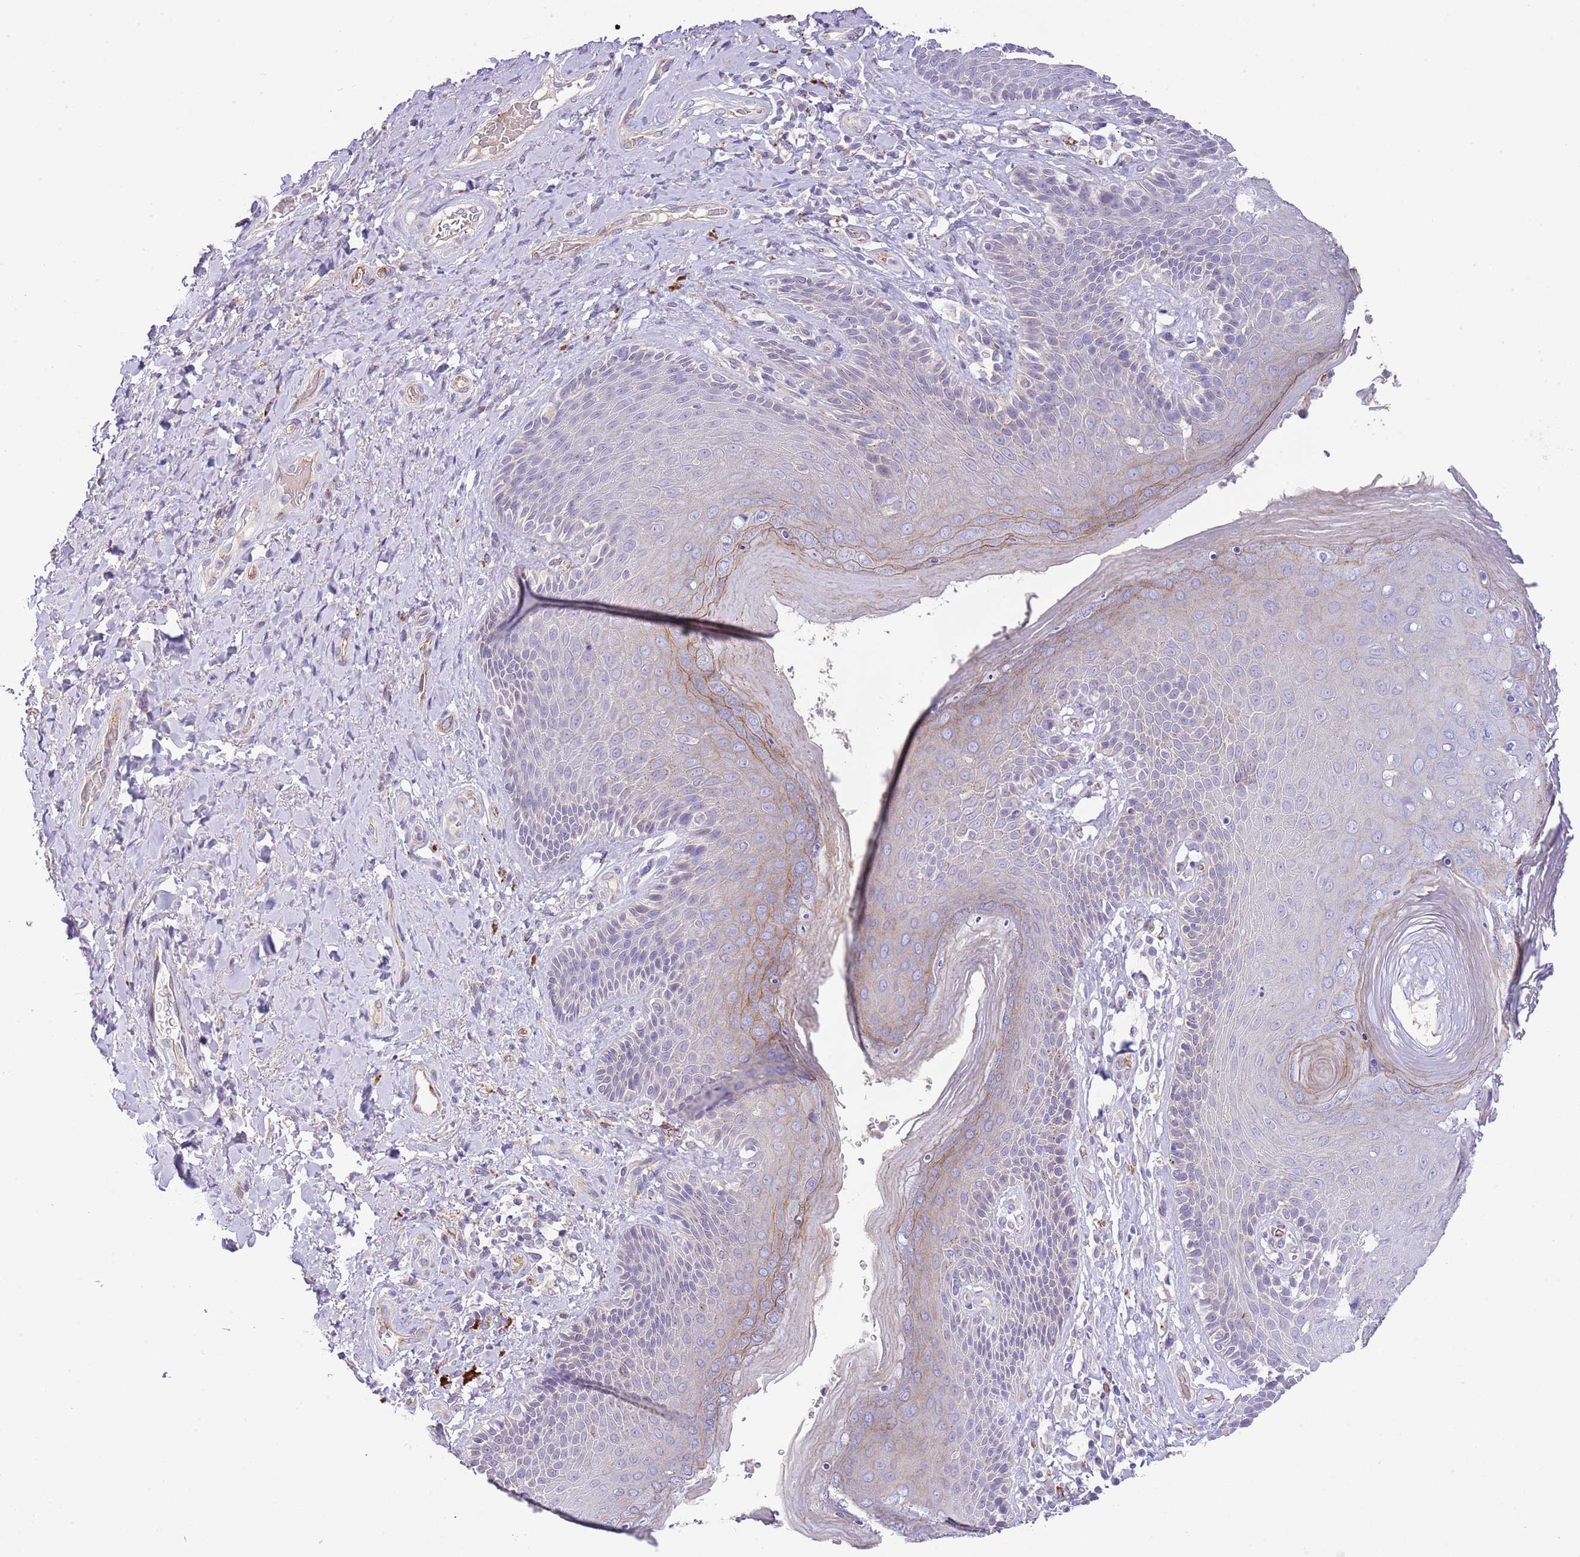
{"staining": {"intensity": "moderate", "quantity": "<25%", "location": "cytoplasmic/membranous"}, "tissue": "skin", "cell_type": "Epidermal cells", "image_type": "normal", "snomed": [{"axis": "morphology", "description": "Normal tissue, NOS"}, {"axis": "topography", "description": "Anal"}], "caption": "A high-resolution histopathology image shows immunohistochemistry staining of unremarkable skin, which reveals moderate cytoplasmic/membranous positivity in about <25% of epidermal cells.", "gene": "ABHD17A", "patient": {"sex": "female", "age": 89}}